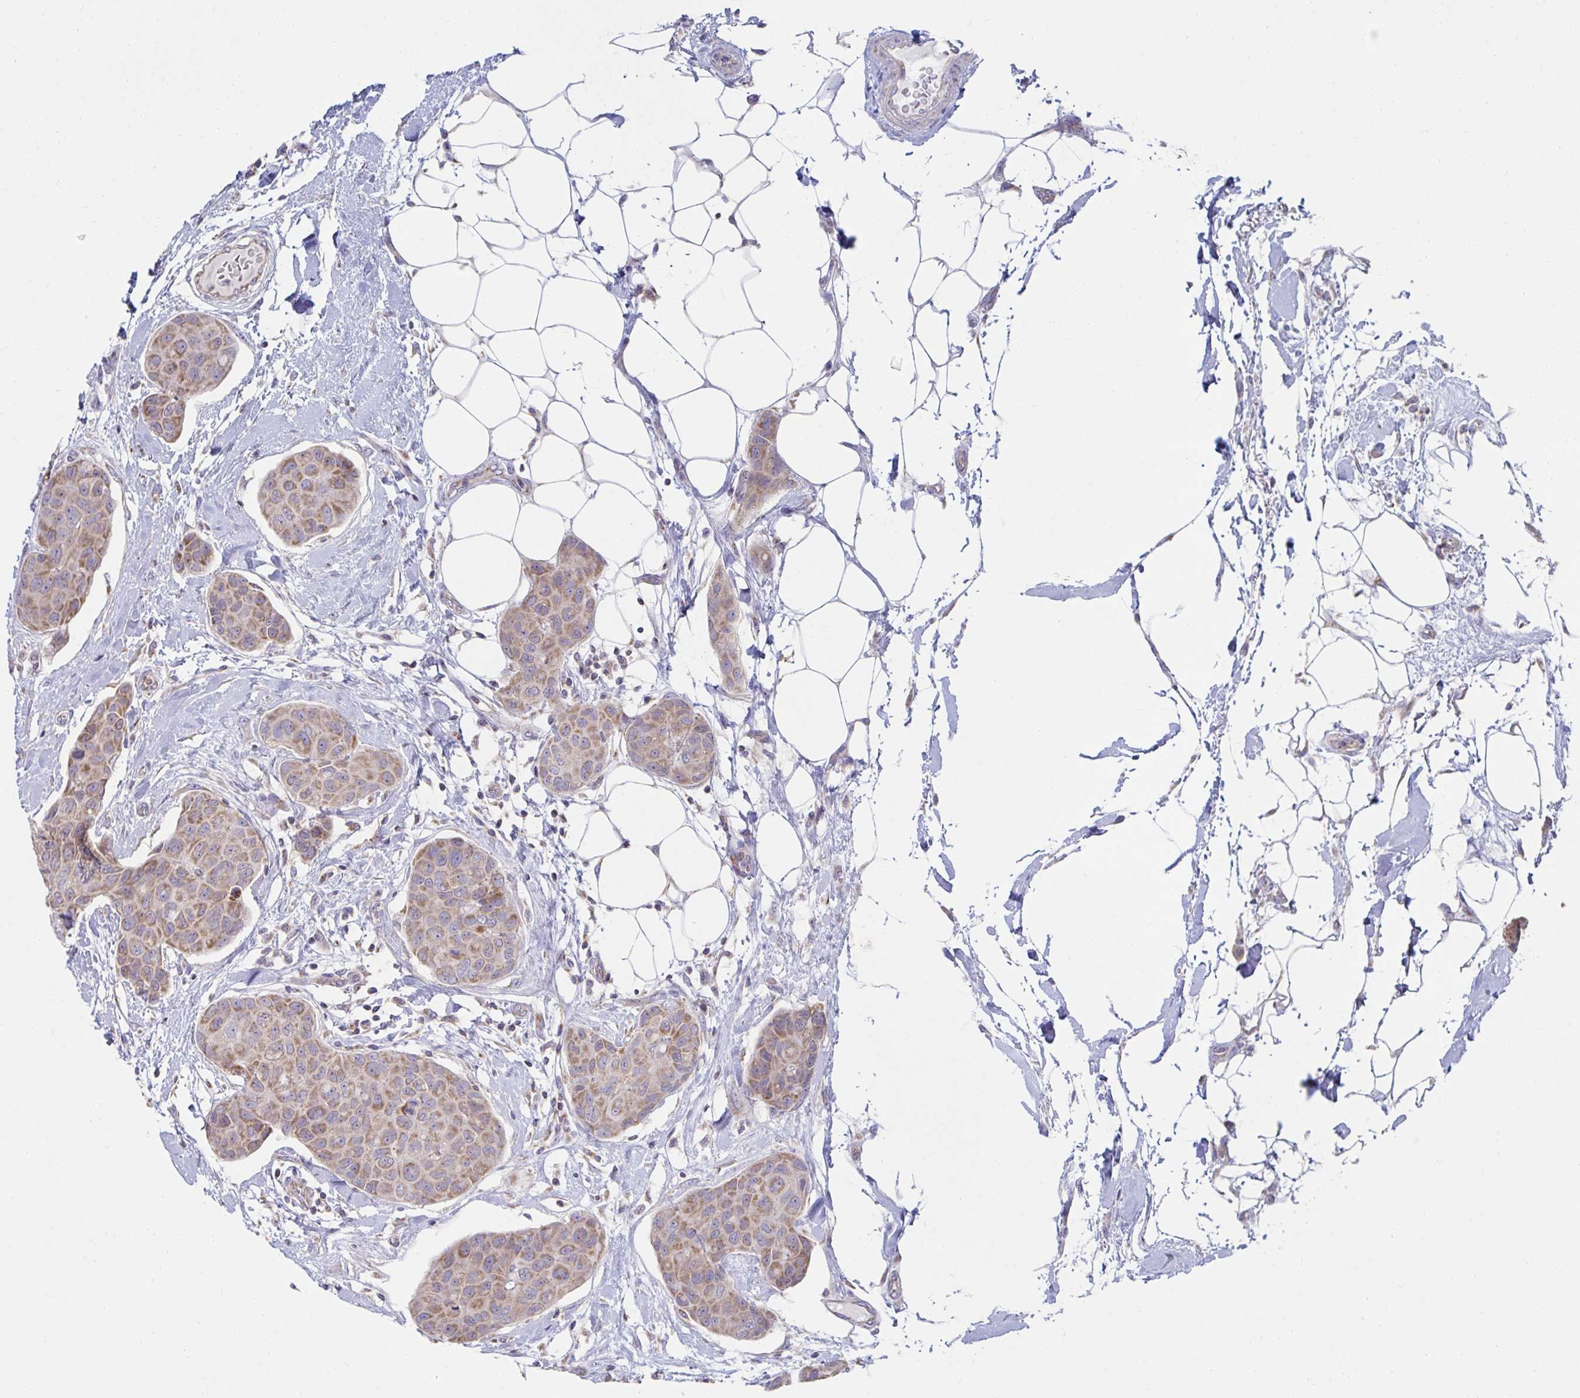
{"staining": {"intensity": "moderate", "quantity": ">75%", "location": "cytoplasmic/membranous"}, "tissue": "breast cancer", "cell_type": "Tumor cells", "image_type": "cancer", "snomed": [{"axis": "morphology", "description": "Duct carcinoma"}, {"axis": "topography", "description": "Breast"}, {"axis": "topography", "description": "Lymph node"}], "caption": "Human infiltrating ductal carcinoma (breast) stained with a protein marker reveals moderate staining in tumor cells.", "gene": "NDUFA7", "patient": {"sex": "female", "age": 80}}